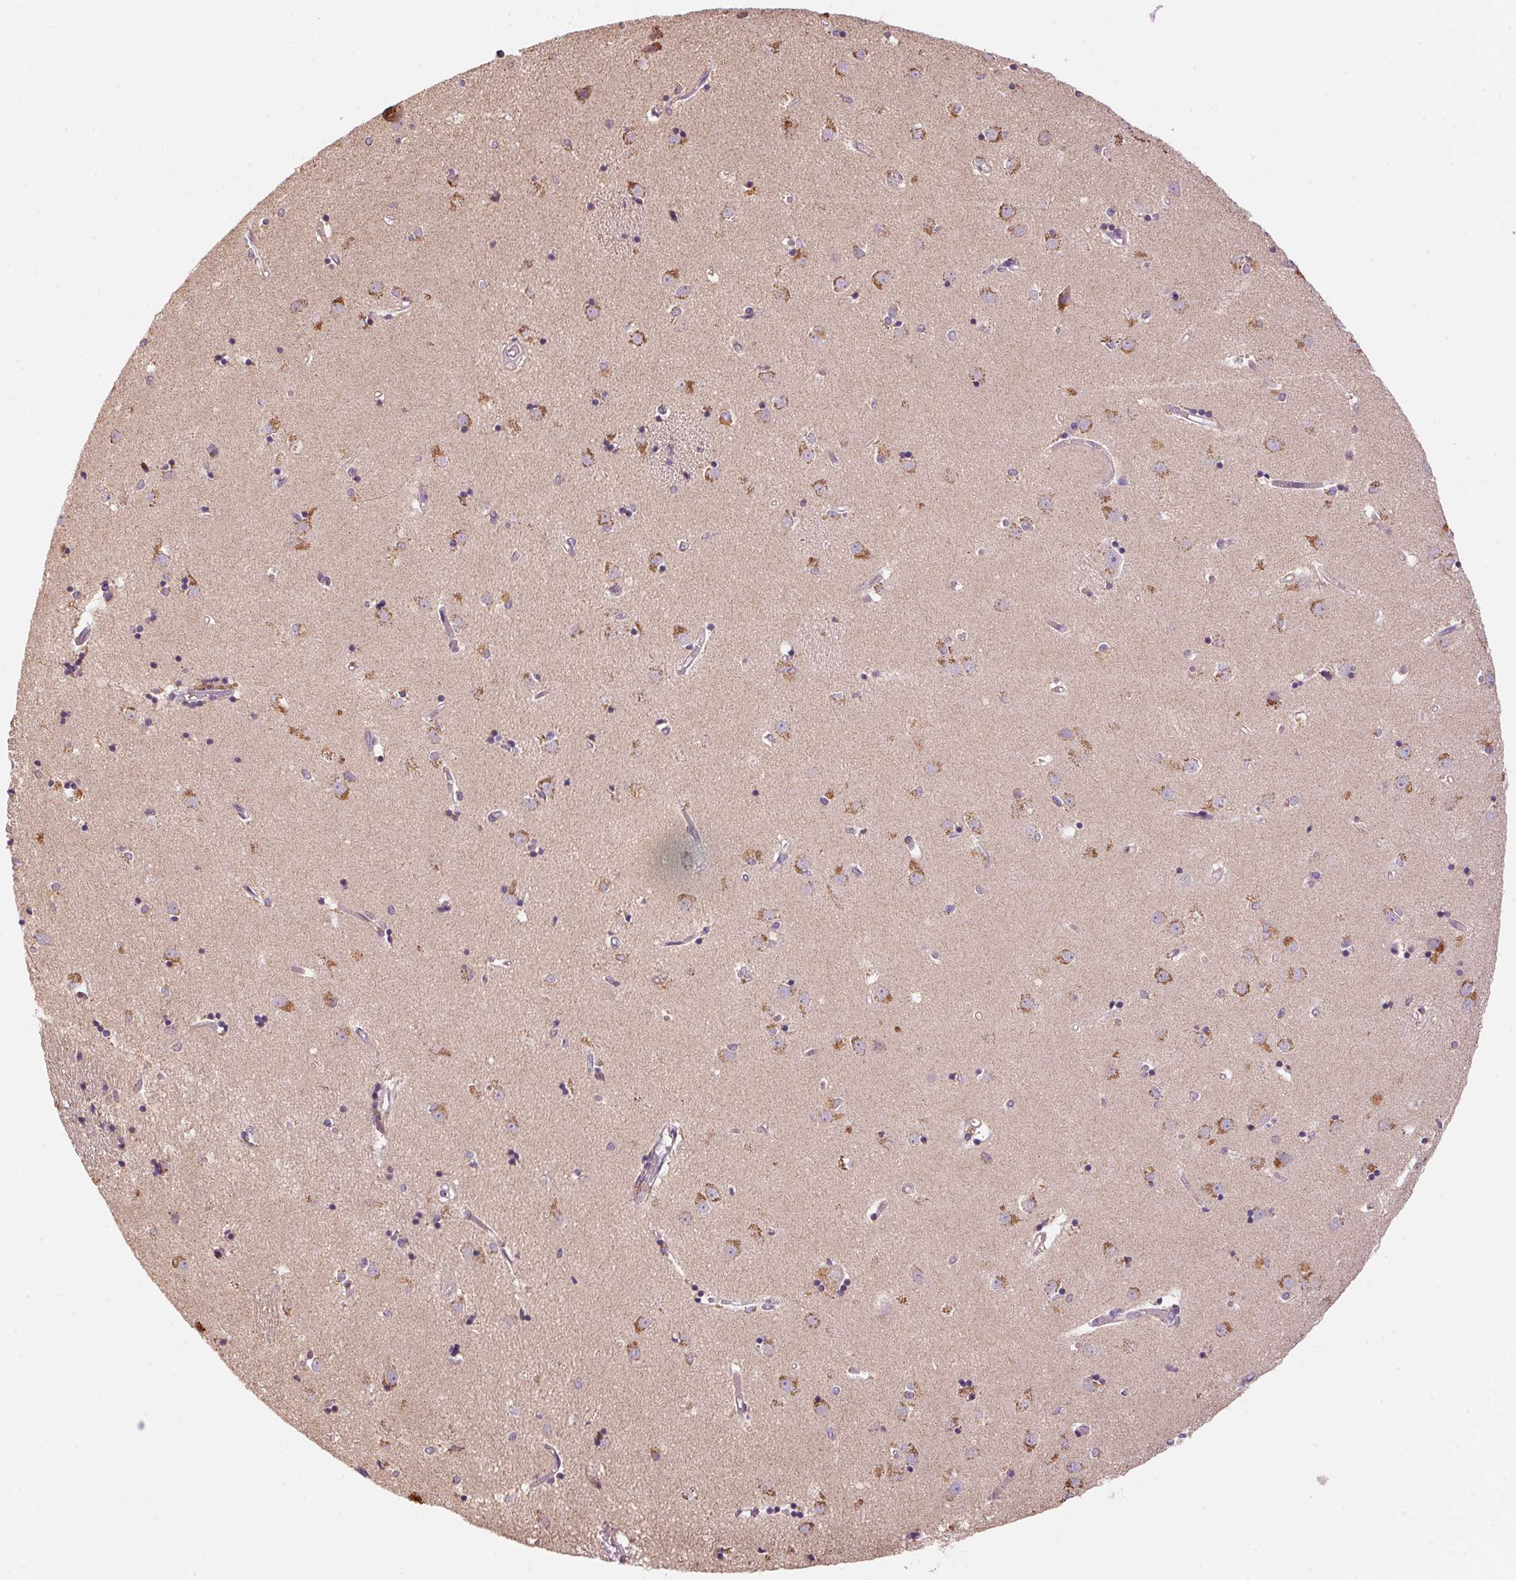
{"staining": {"intensity": "moderate", "quantity": "<25%", "location": "cytoplasmic/membranous"}, "tissue": "caudate", "cell_type": "Glial cells", "image_type": "normal", "snomed": [{"axis": "morphology", "description": "Normal tissue, NOS"}, {"axis": "topography", "description": "Lateral ventricle wall"}], "caption": "Protein expression by immunohistochemistry demonstrates moderate cytoplasmic/membranous staining in about <25% of glial cells in unremarkable caudate.", "gene": "ADH5", "patient": {"sex": "male", "age": 54}}